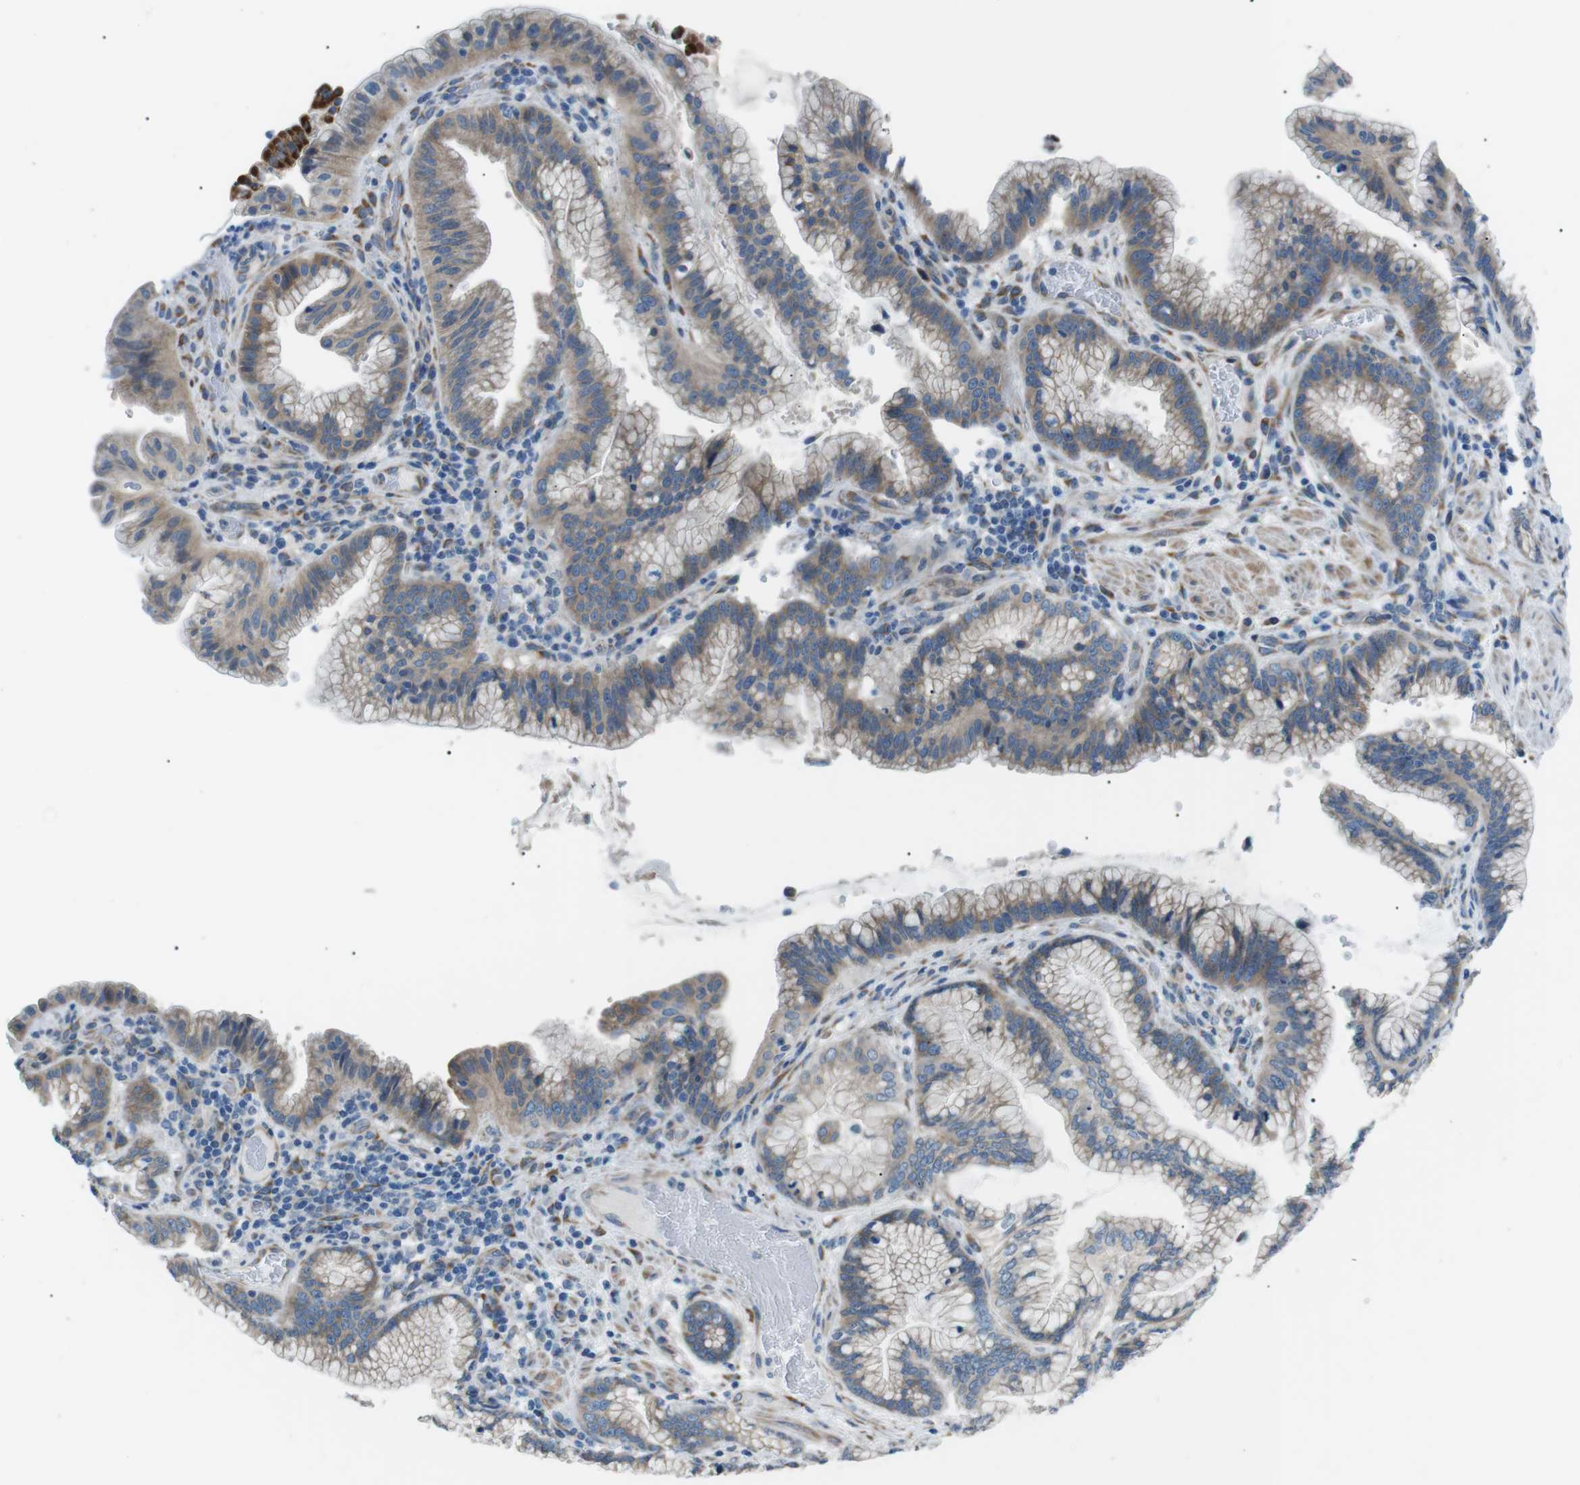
{"staining": {"intensity": "weak", "quantity": ">75%", "location": "cytoplasmic/membranous"}, "tissue": "pancreatic cancer", "cell_type": "Tumor cells", "image_type": "cancer", "snomed": [{"axis": "morphology", "description": "Adenocarcinoma, NOS"}, {"axis": "topography", "description": "Pancreas"}], "caption": "Protein expression analysis of human pancreatic adenocarcinoma reveals weak cytoplasmic/membranous expression in approximately >75% of tumor cells.", "gene": "MTARC2", "patient": {"sex": "female", "age": 64}}